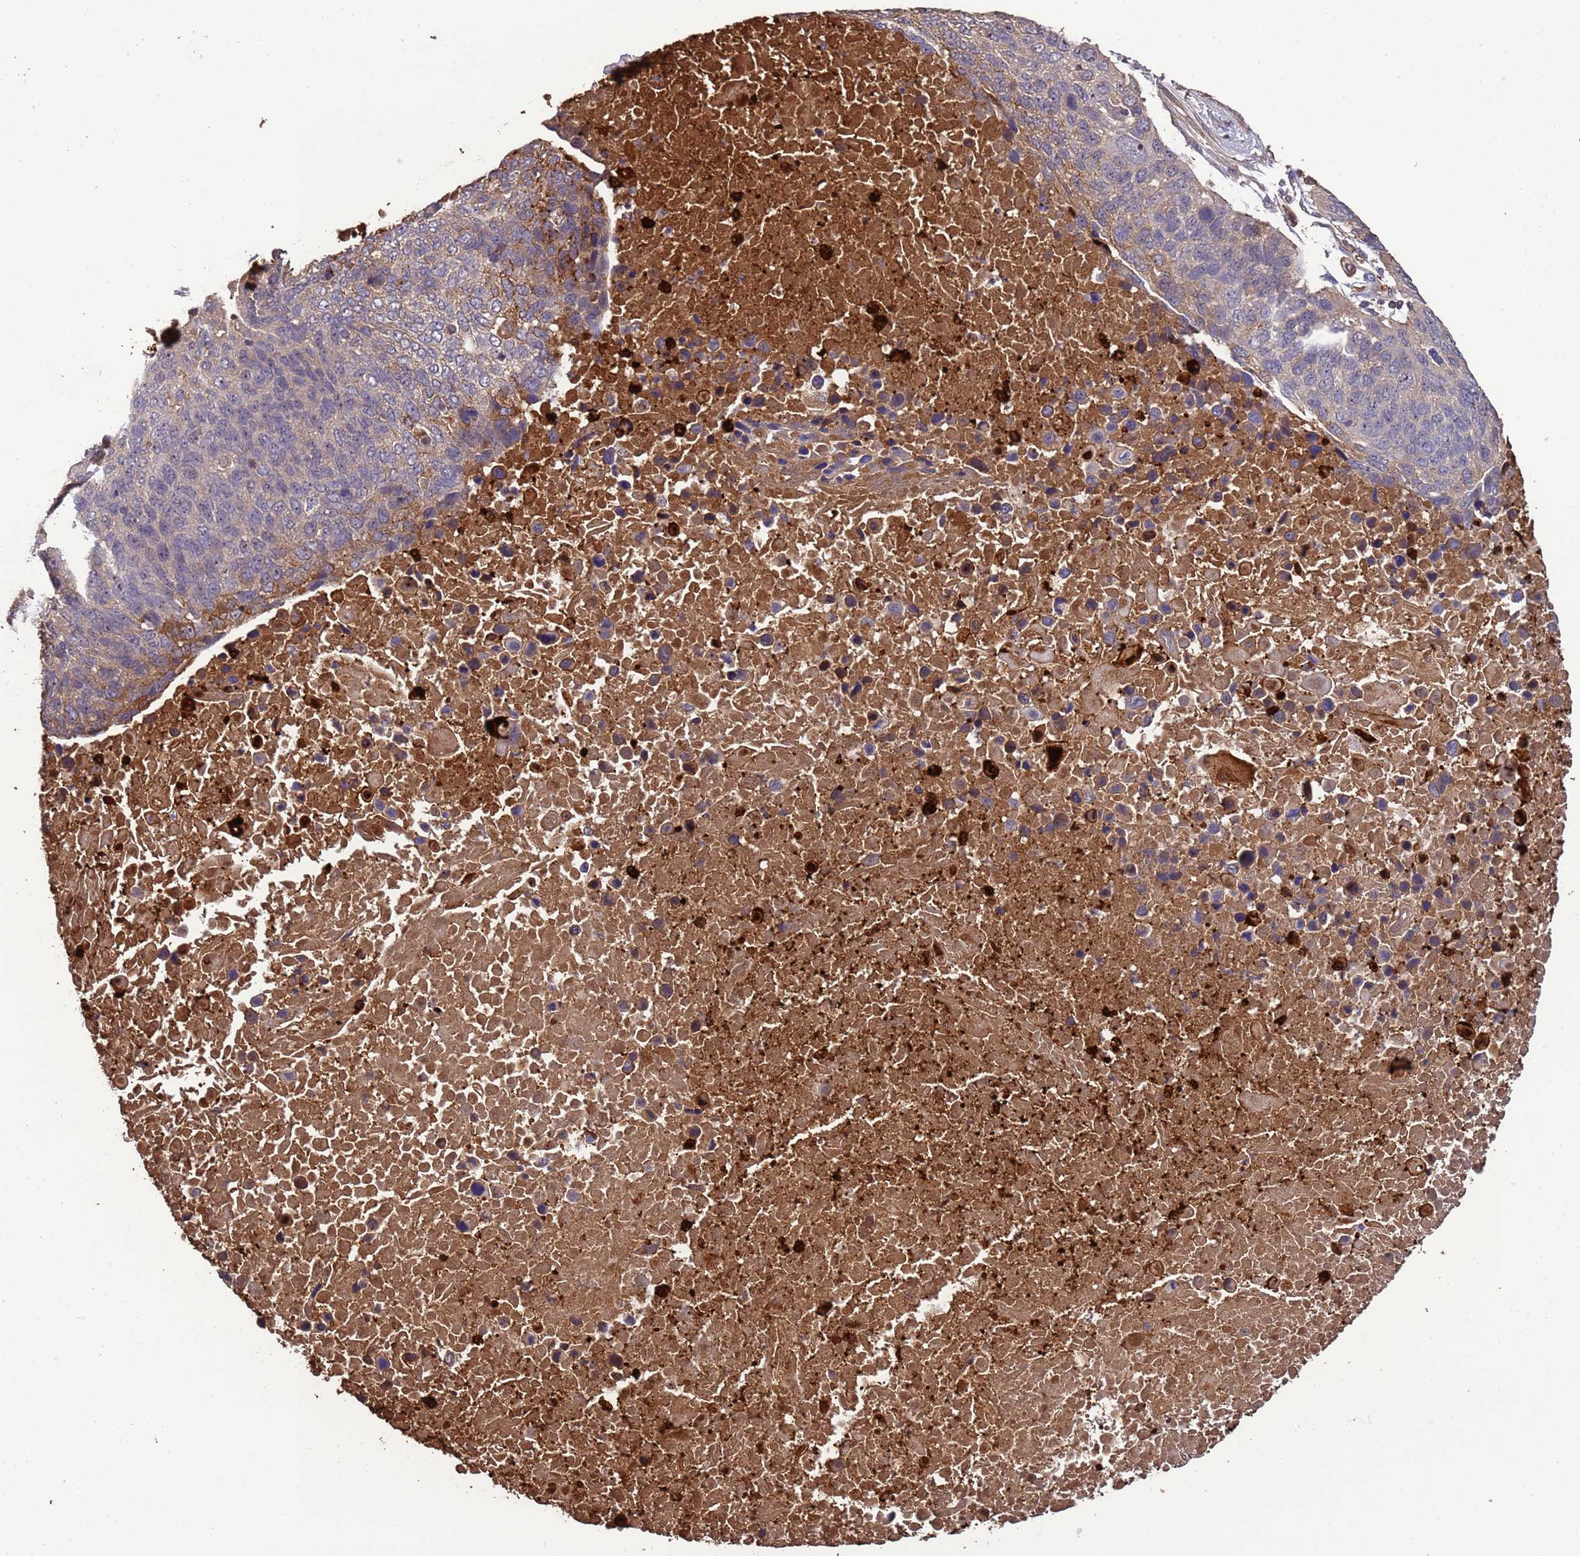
{"staining": {"intensity": "moderate", "quantity": "<25%", "location": "cytoplasmic/membranous"}, "tissue": "lung cancer", "cell_type": "Tumor cells", "image_type": "cancer", "snomed": [{"axis": "morphology", "description": "Normal tissue, NOS"}, {"axis": "morphology", "description": "Squamous cell carcinoma, NOS"}, {"axis": "topography", "description": "Lymph node"}, {"axis": "topography", "description": "Lung"}], "caption": "A high-resolution micrograph shows immunohistochemistry staining of lung cancer, which demonstrates moderate cytoplasmic/membranous positivity in about <25% of tumor cells.", "gene": "CCDC184", "patient": {"sex": "male", "age": 66}}